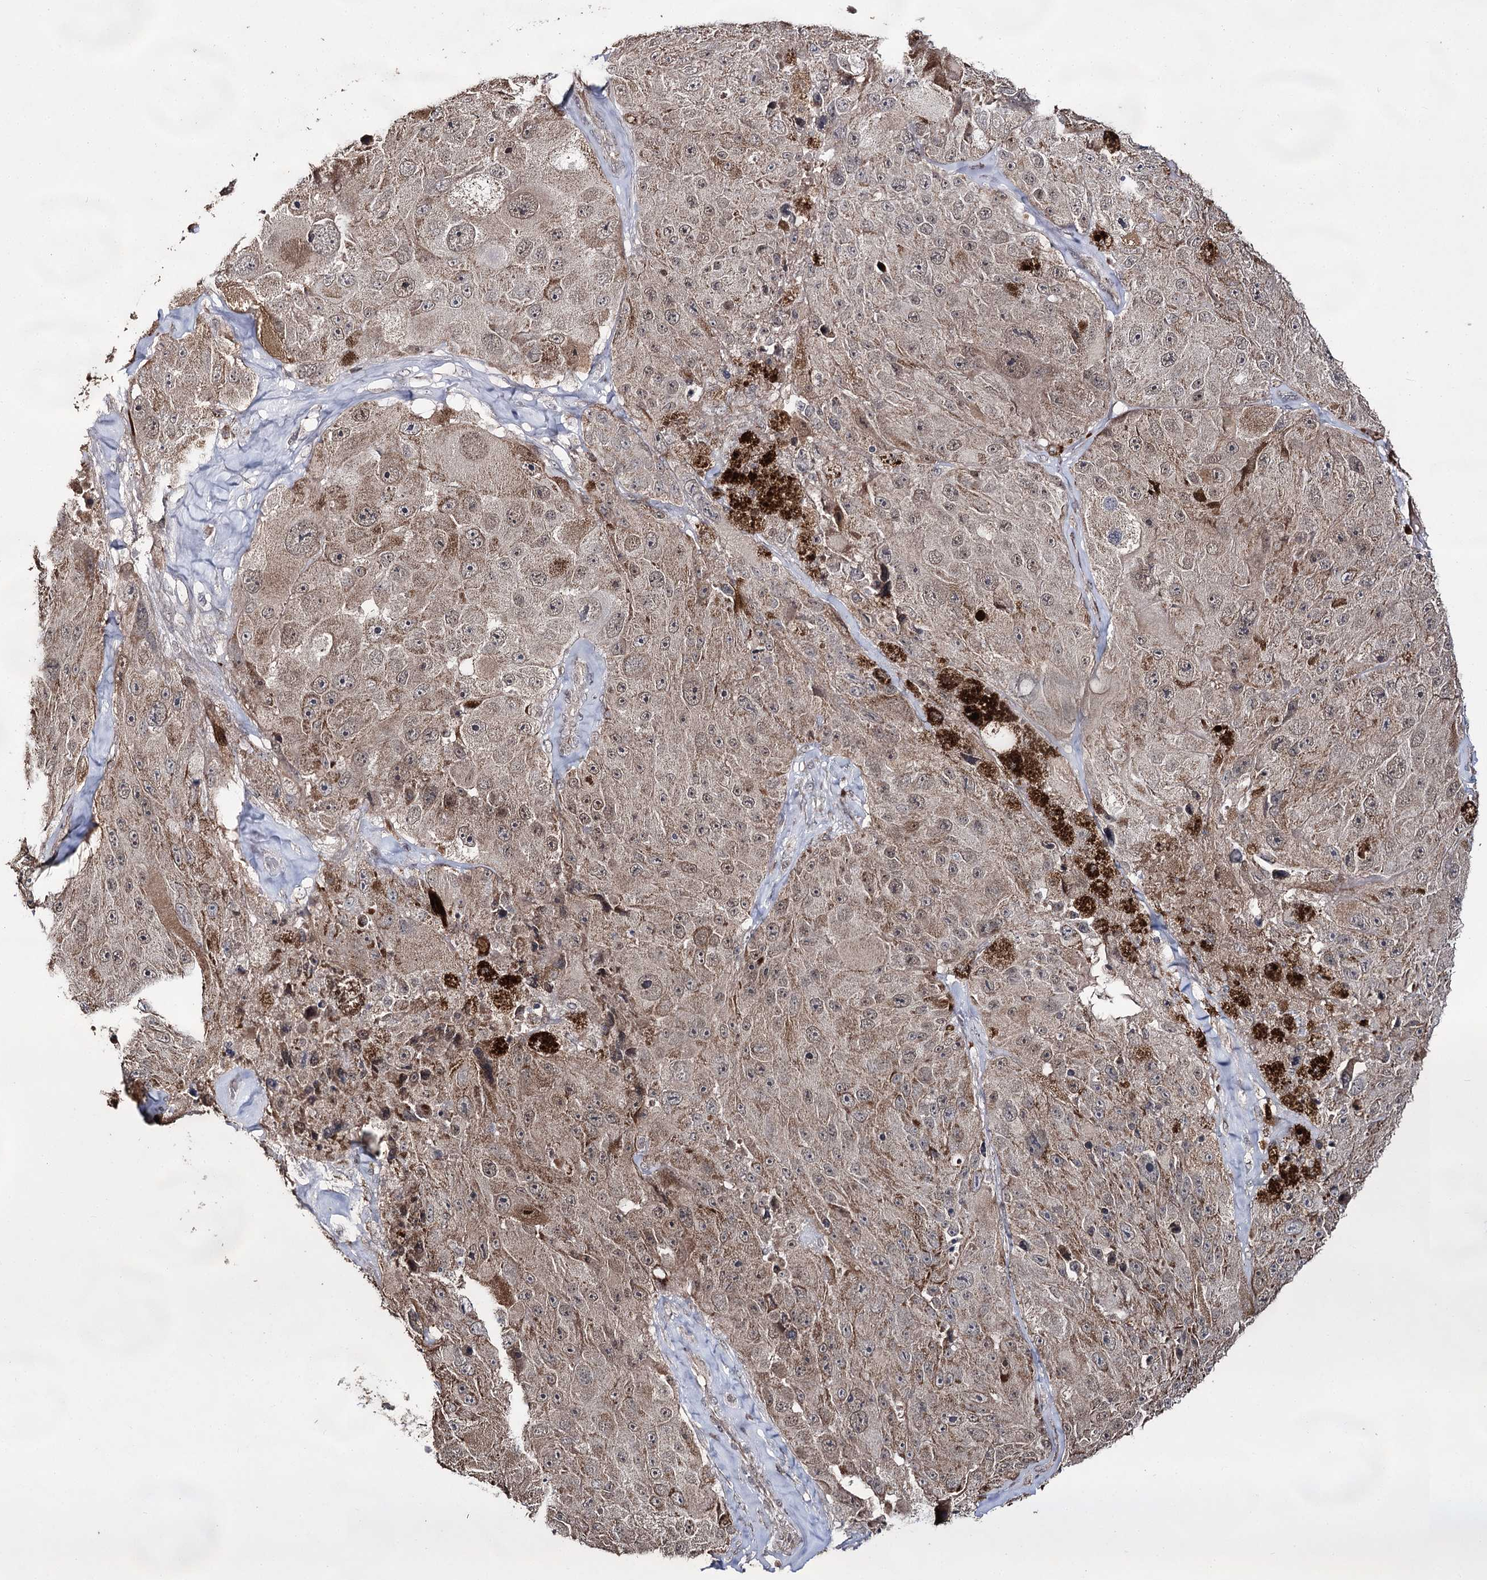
{"staining": {"intensity": "moderate", "quantity": ">75%", "location": "cytoplasmic/membranous"}, "tissue": "melanoma", "cell_type": "Tumor cells", "image_type": "cancer", "snomed": [{"axis": "morphology", "description": "Malignant melanoma, Metastatic site"}, {"axis": "topography", "description": "Lymph node"}], "caption": "DAB (3,3'-diaminobenzidine) immunohistochemical staining of human malignant melanoma (metastatic site) demonstrates moderate cytoplasmic/membranous protein staining in about >75% of tumor cells. (DAB (3,3'-diaminobenzidine) IHC, brown staining for protein, blue staining for nuclei).", "gene": "ACTR6", "patient": {"sex": "male", "age": 62}}